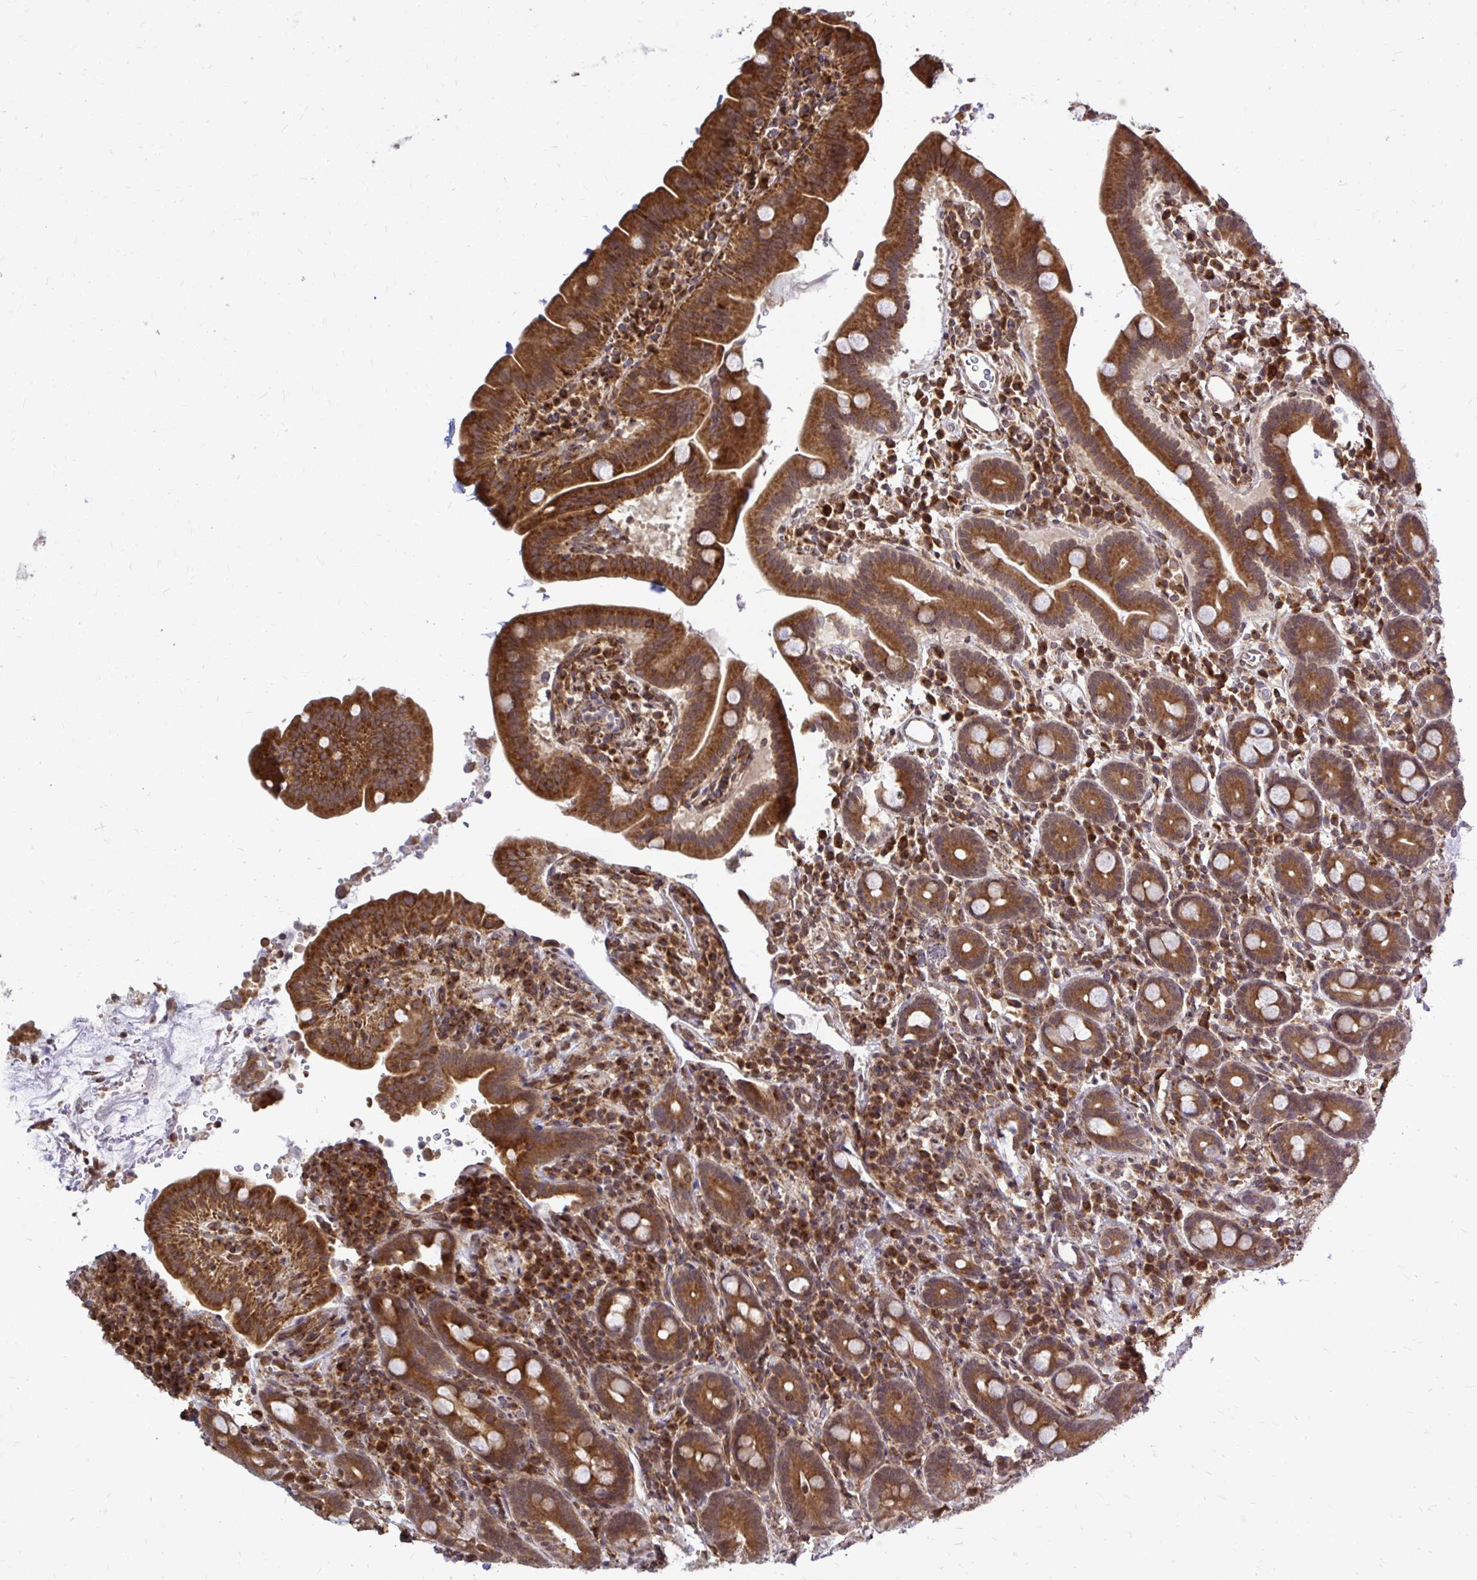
{"staining": {"intensity": "strong", "quantity": ">75%", "location": "cytoplasmic/membranous"}, "tissue": "small intestine", "cell_type": "Glandular cells", "image_type": "normal", "snomed": [{"axis": "morphology", "description": "Normal tissue, NOS"}, {"axis": "topography", "description": "Small intestine"}], "caption": "Protein staining by immunohistochemistry demonstrates strong cytoplasmic/membranous staining in approximately >75% of glandular cells in normal small intestine.", "gene": "FMR1", "patient": {"sex": "male", "age": 26}}